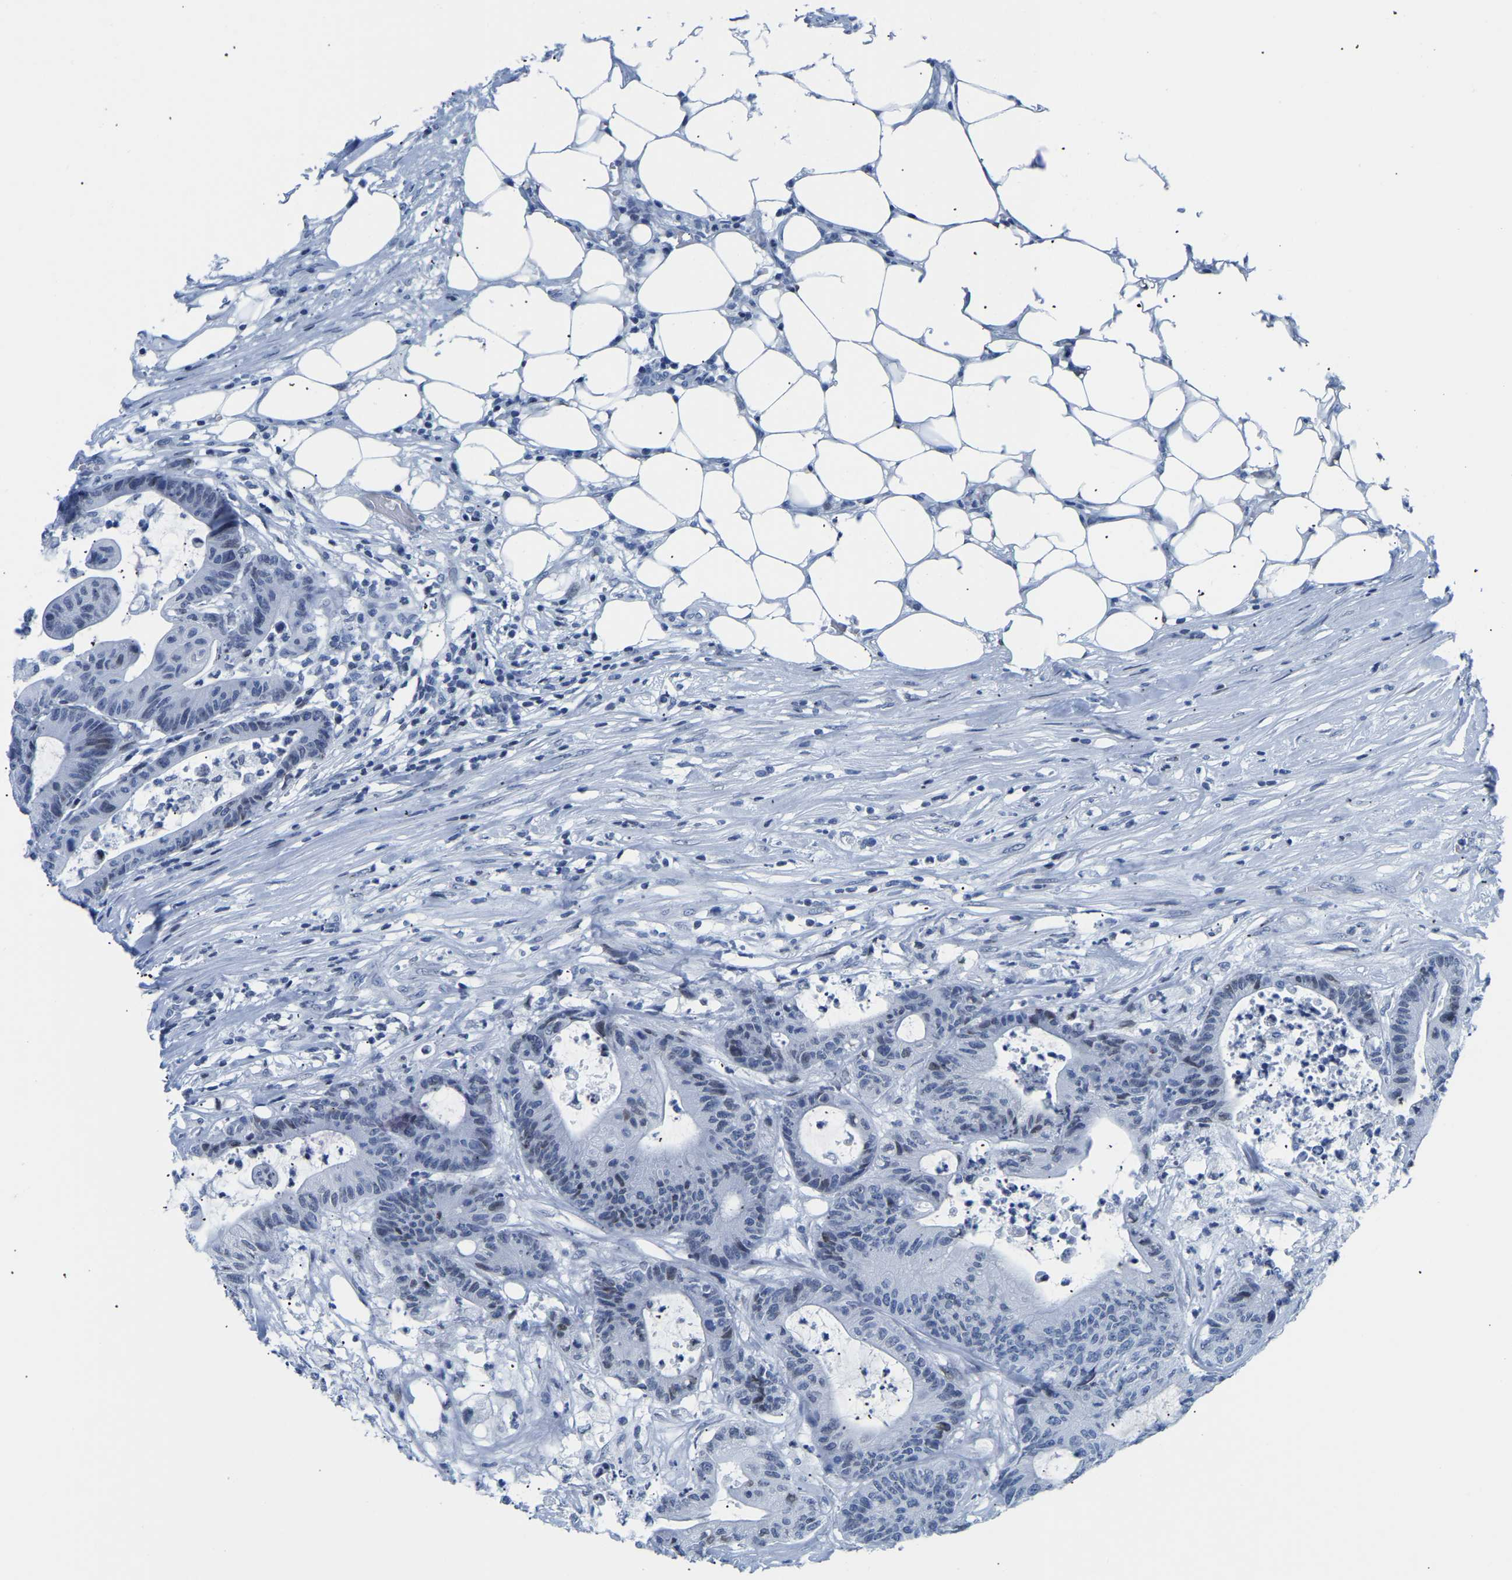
{"staining": {"intensity": "negative", "quantity": "none", "location": "none"}, "tissue": "colorectal cancer", "cell_type": "Tumor cells", "image_type": "cancer", "snomed": [{"axis": "morphology", "description": "Adenocarcinoma, NOS"}, {"axis": "topography", "description": "Colon"}], "caption": "An image of colorectal cancer (adenocarcinoma) stained for a protein exhibits no brown staining in tumor cells. Brightfield microscopy of immunohistochemistry (IHC) stained with DAB (brown) and hematoxylin (blue), captured at high magnification.", "gene": "UPK3A", "patient": {"sex": "female", "age": 84}}